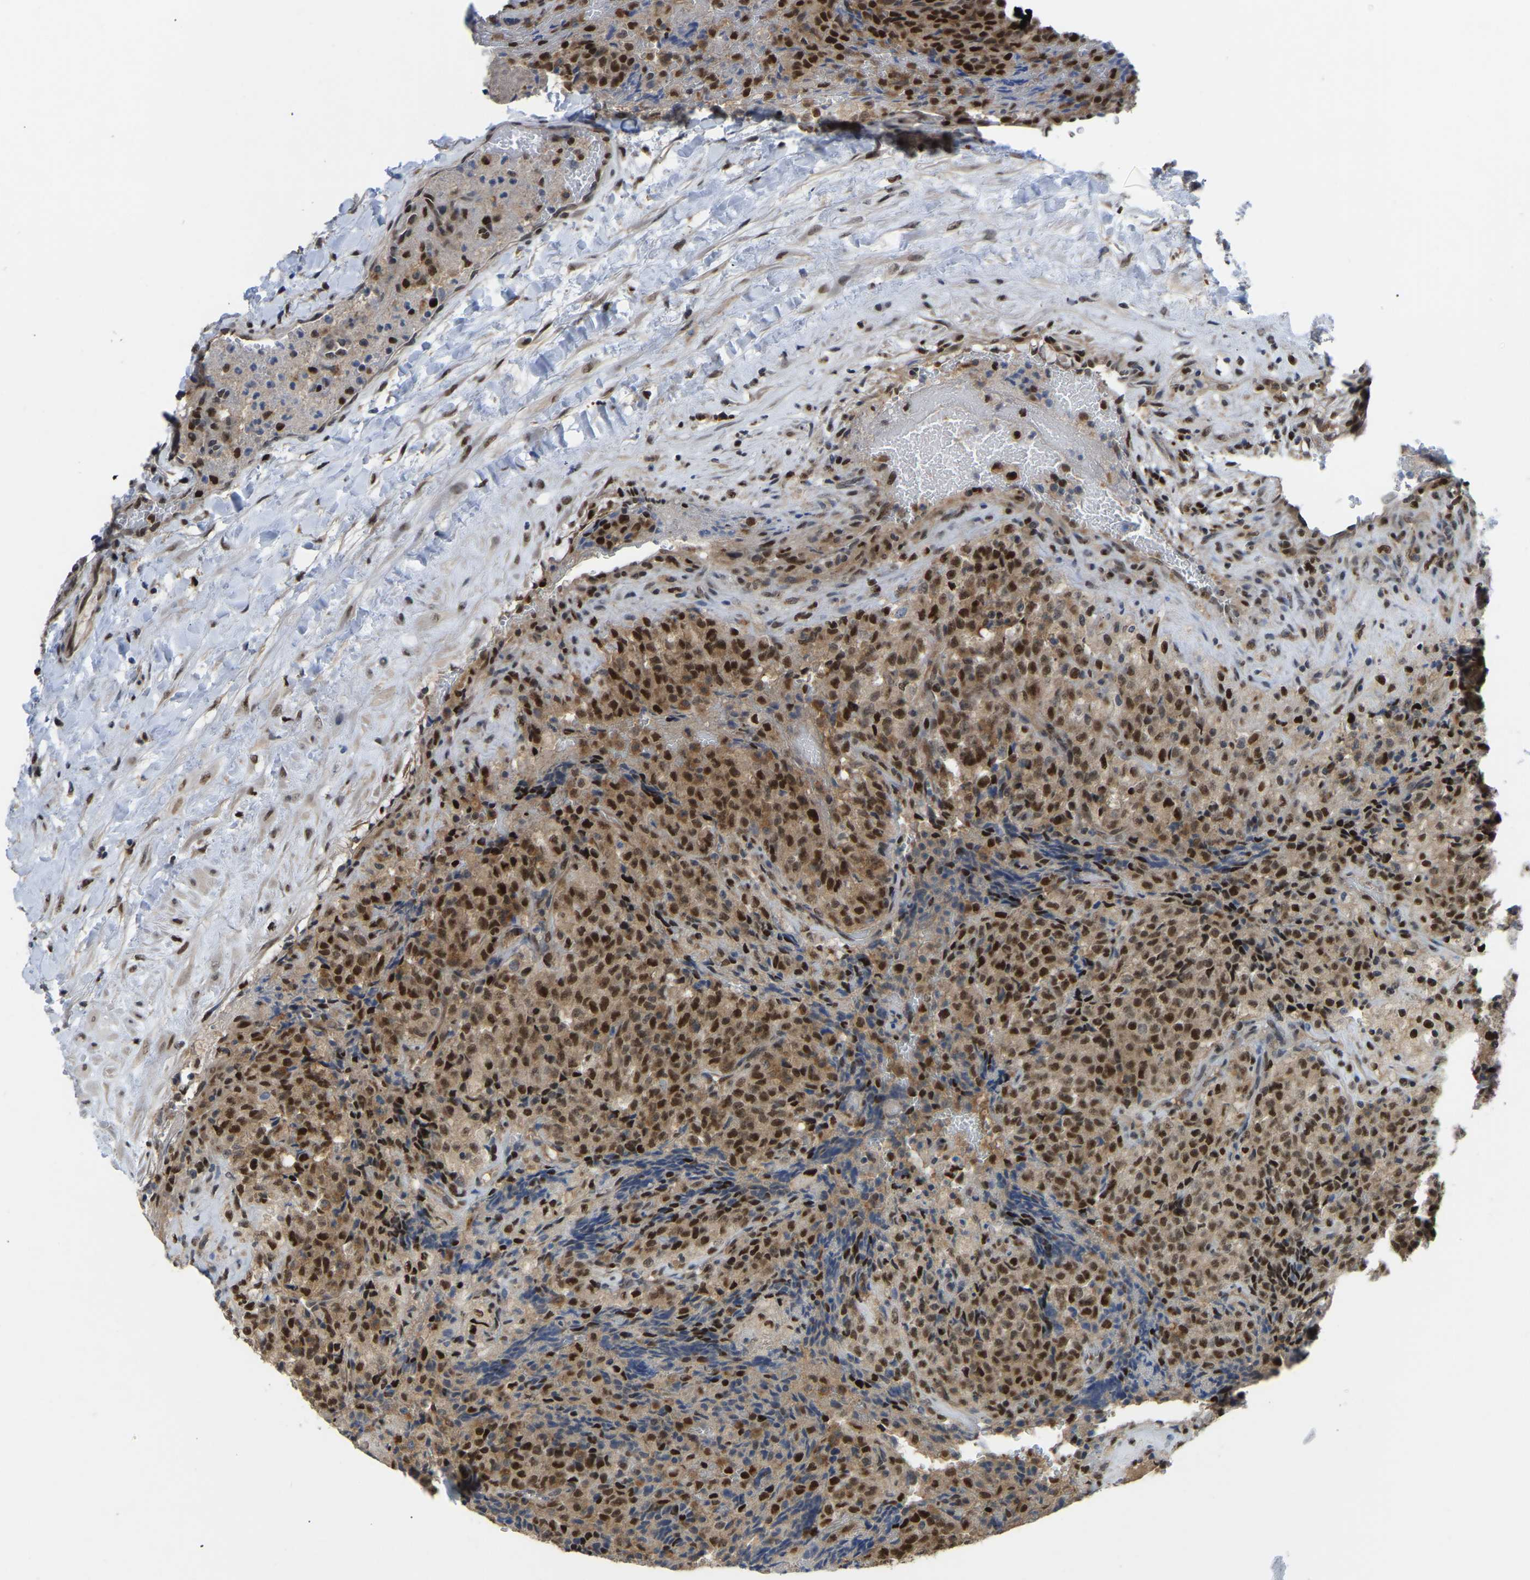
{"staining": {"intensity": "strong", "quantity": ">75%", "location": "nuclear"}, "tissue": "testis cancer", "cell_type": "Tumor cells", "image_type": "cancer", "snomed": [{"axis": "morphology", "description": "Seminoma, NOS"}, {"axis": "topography", "description": "Testis"}], "caption": "Testis cancer stained with a brown dye shows strong nuclear positive staining in about >75% of tumor cells.", "gene": "KLRG2", "patient": {"sex": "male", "age": 59}}